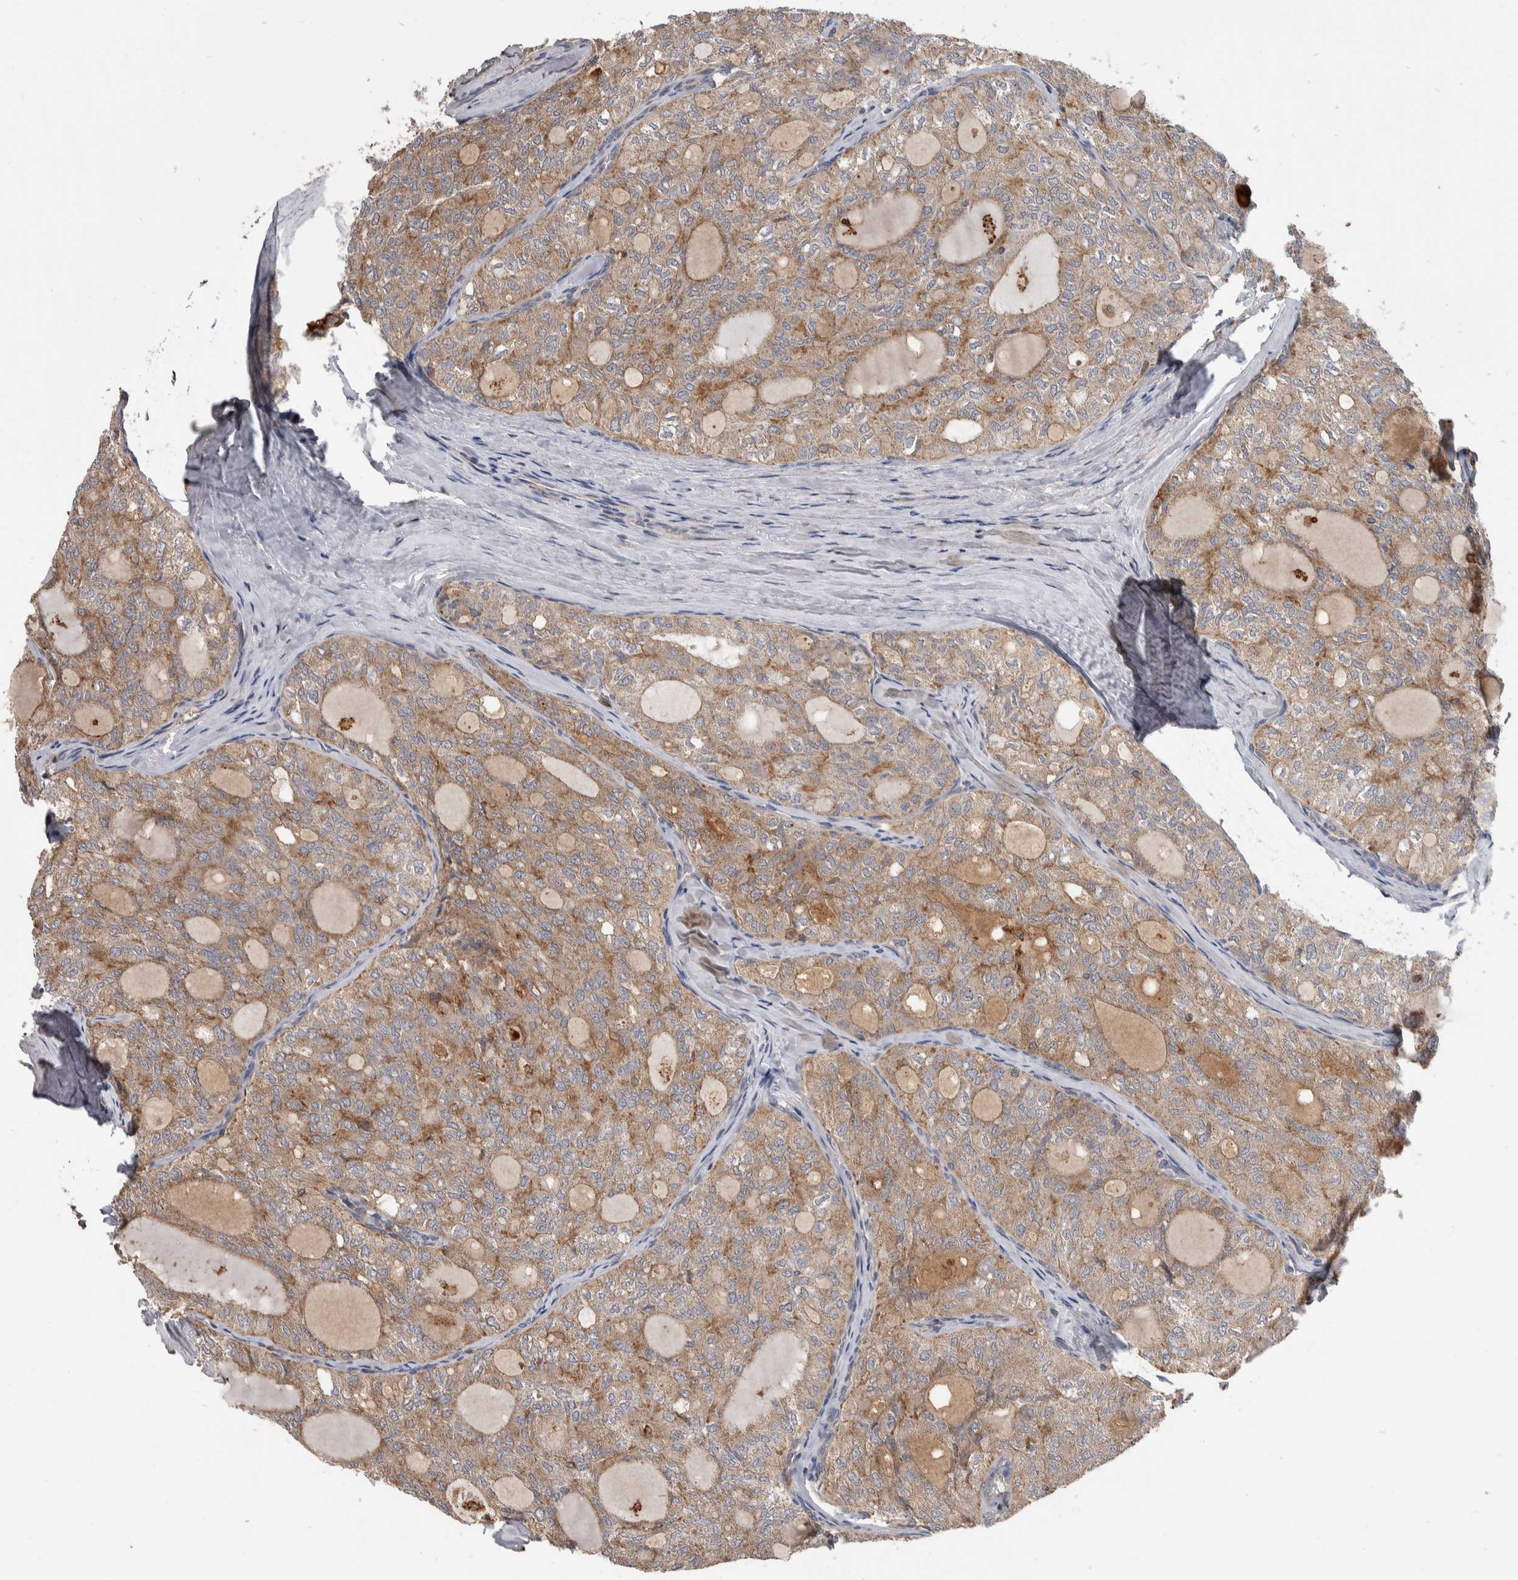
{"staining": {"intensity": "weak", "quantity": ">75%", "location": "cytoplasmic/membranous"}, "tissue": "thyroid cancer", "cell_type": "Tumor cells", "image_type": "cancer", "snomed": [{"axis": "morphology", "description": "Follicular adenoma carcinoma, NOS"}, {"axis": "topography", "description": "Thyroid gland"}], "caption": "A photomicrograph of thyroid cancer (follicular adenoma carcinoma) stained for a protein displays weak cytoplasmic/membranous brown staining in tumor cells.", "gene": "SDCBP", "patient": {"sex": "male", "age": 75}}